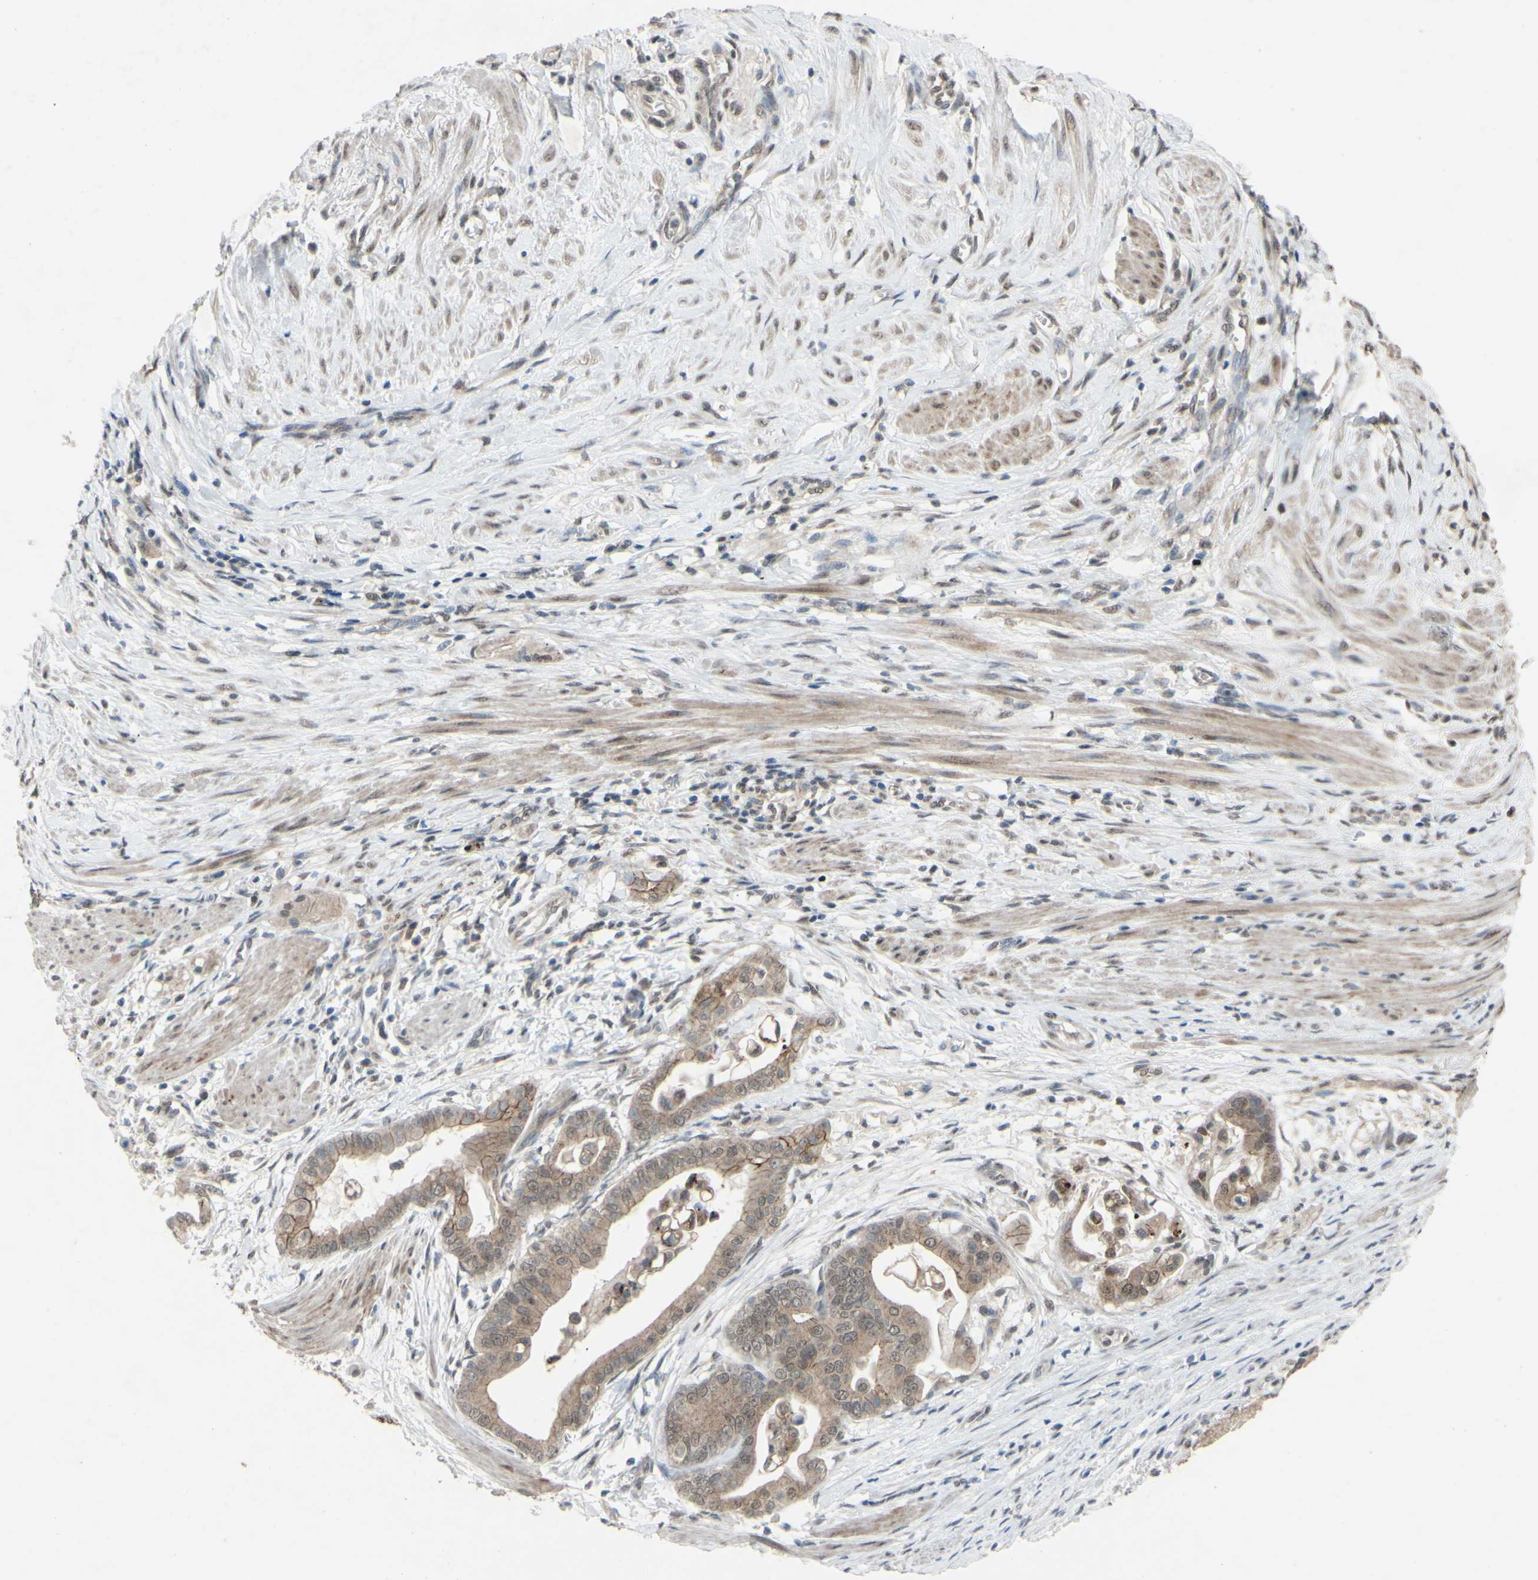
{"staining": {"intensity": "moderate", "quantity": ">75%", "location": "cytoplasmic/membranous"}, "tissue": "pancreatic cancer", "cell_type": "Tumor cells", "image_type": "cancer", "snomed": [{"axis": "morphology", "description": "Adenocarcinoma, NOS"}, {"axis": "topography", "description": "Pancreas"}], "caption": "Brown immunohistochemical staining in human pancreatic cancer (adenocarcinoma) demonstrates moderate cytoplasmic/membranous staining in approximately >75% of tumor cells.", "gene": "CDCP1", "patient": {"sex": "female", "age": 75}}